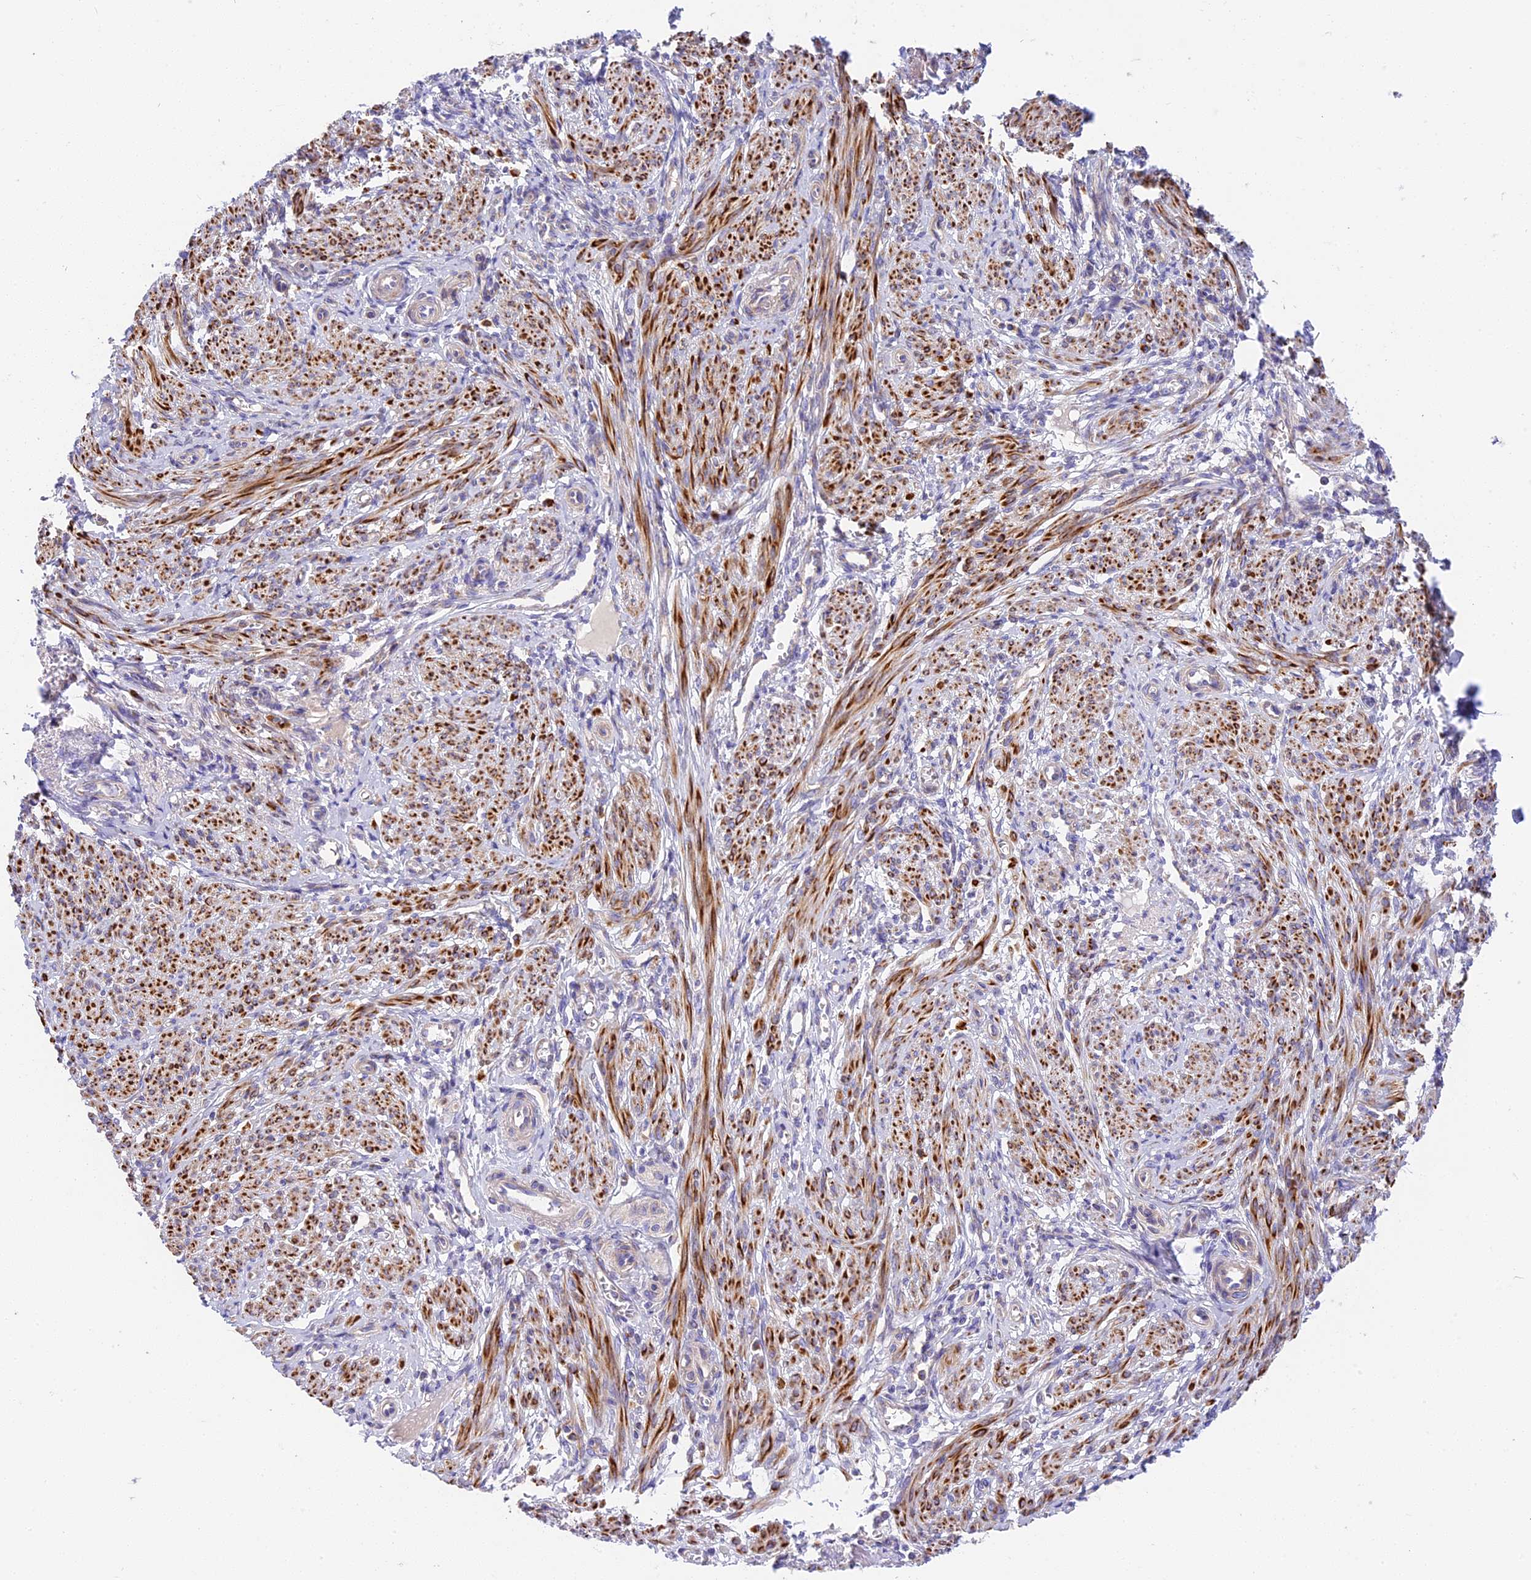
{"staining": {"intensity": "strong", "quantity": "25%-75%", "location": "cytoplasmic/membranous"}, "tissue": "smooth muscle", "cell_type": "Smooth muscle cells", "image_type": "normal", "snomed": [{"axis": "morphology", "description": "Normal tissue, NOS"}, {"axis": "topography", "description": "Smooth muscle"}], "caption": "Strong cytoplasmic/membranous protein expression is appreciated in approximately 25%-75% of smooth muscle cells in smooth muscle.", "gene": "MRAS", "patient": {"sex": "female", "age": 39}}